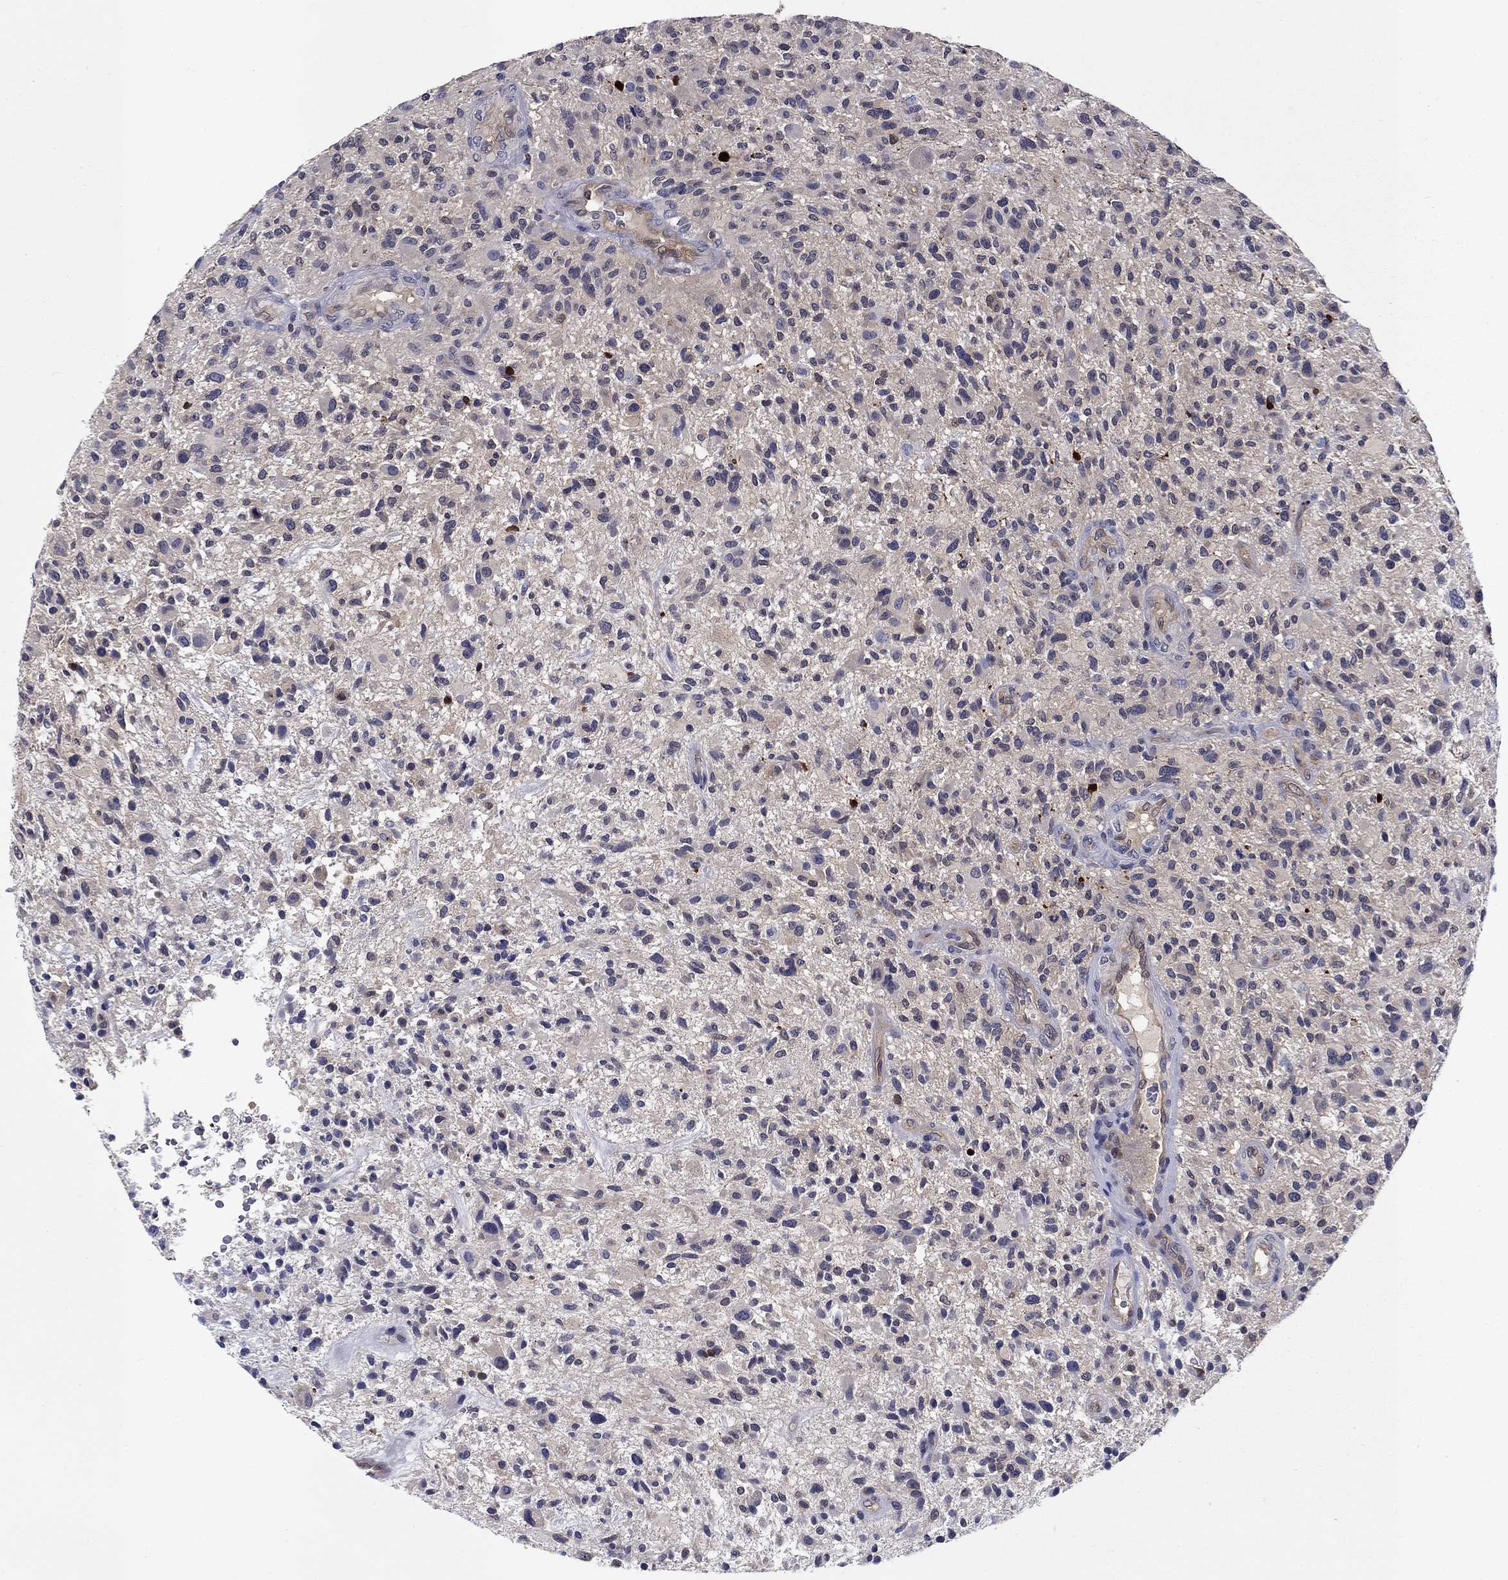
{"staining": {"intensity": "negative", "quantity": "none", "location": "none"}, "tissue": "glioma", "cell_type": "Tumor cells", "image_type": "cancer", "snomed": [{"axis": "morphology", "description": "Glioma, malignant, High grade"}, {"axis": "topography", "description": "Brain"}], "caption": "This image is of malignant glioma (high-grade) stained with IHC to label a protein in brown with the nuclei are counter-stained blue. There is no positivity in tumor cells.", "gene": "GLTP", "patient": {"sex": "male", "age": 47}}